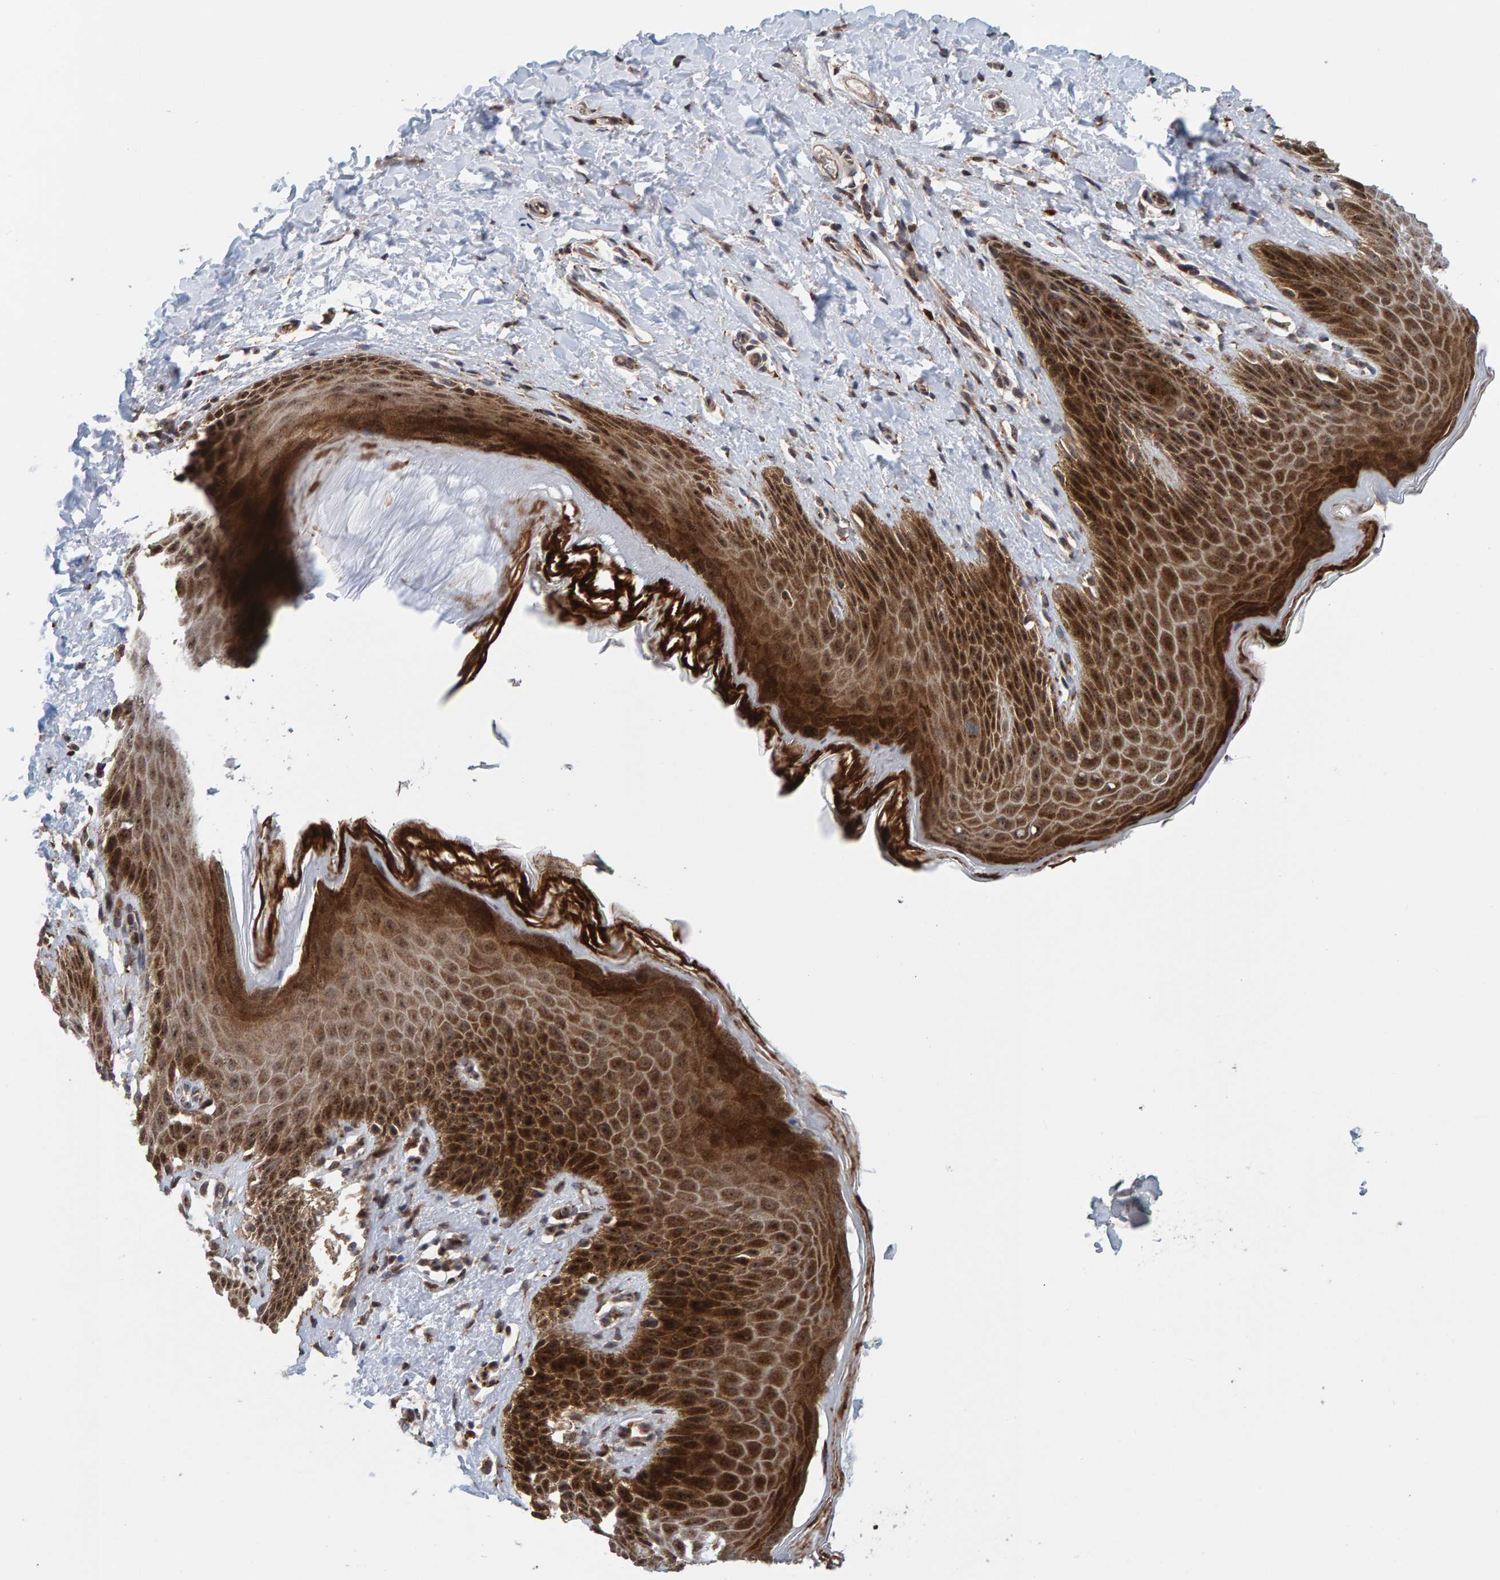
{"staining": {"intensity": "moderate", "quantity": ">75%", "location": "cytoplasmic/membranous,nuclear"}, "tissue": "skin", "cell_type": "Epidermal cells", "image_type": "normal", "snomed": [{"axis": "morphology", "description": "Normal tissue, NOS"}, {"axis": "topography", "description": "Anal"}, {"axis": "topography", "description": "Peripheral nerve tissue"}], "caption": "A brown stain shows moderate cytoplasmic/membranous,nuclear expression of a protein in epidermal cells of normal human skin. The staining is performed using DAB (3,3'-diaminobenzidine) brown chromogen to label protein expression. The nuclei are counter-stained blue using hematoxylin.", "gene": "CCDC25", "patient": {"sex": "male", "age": 44}}